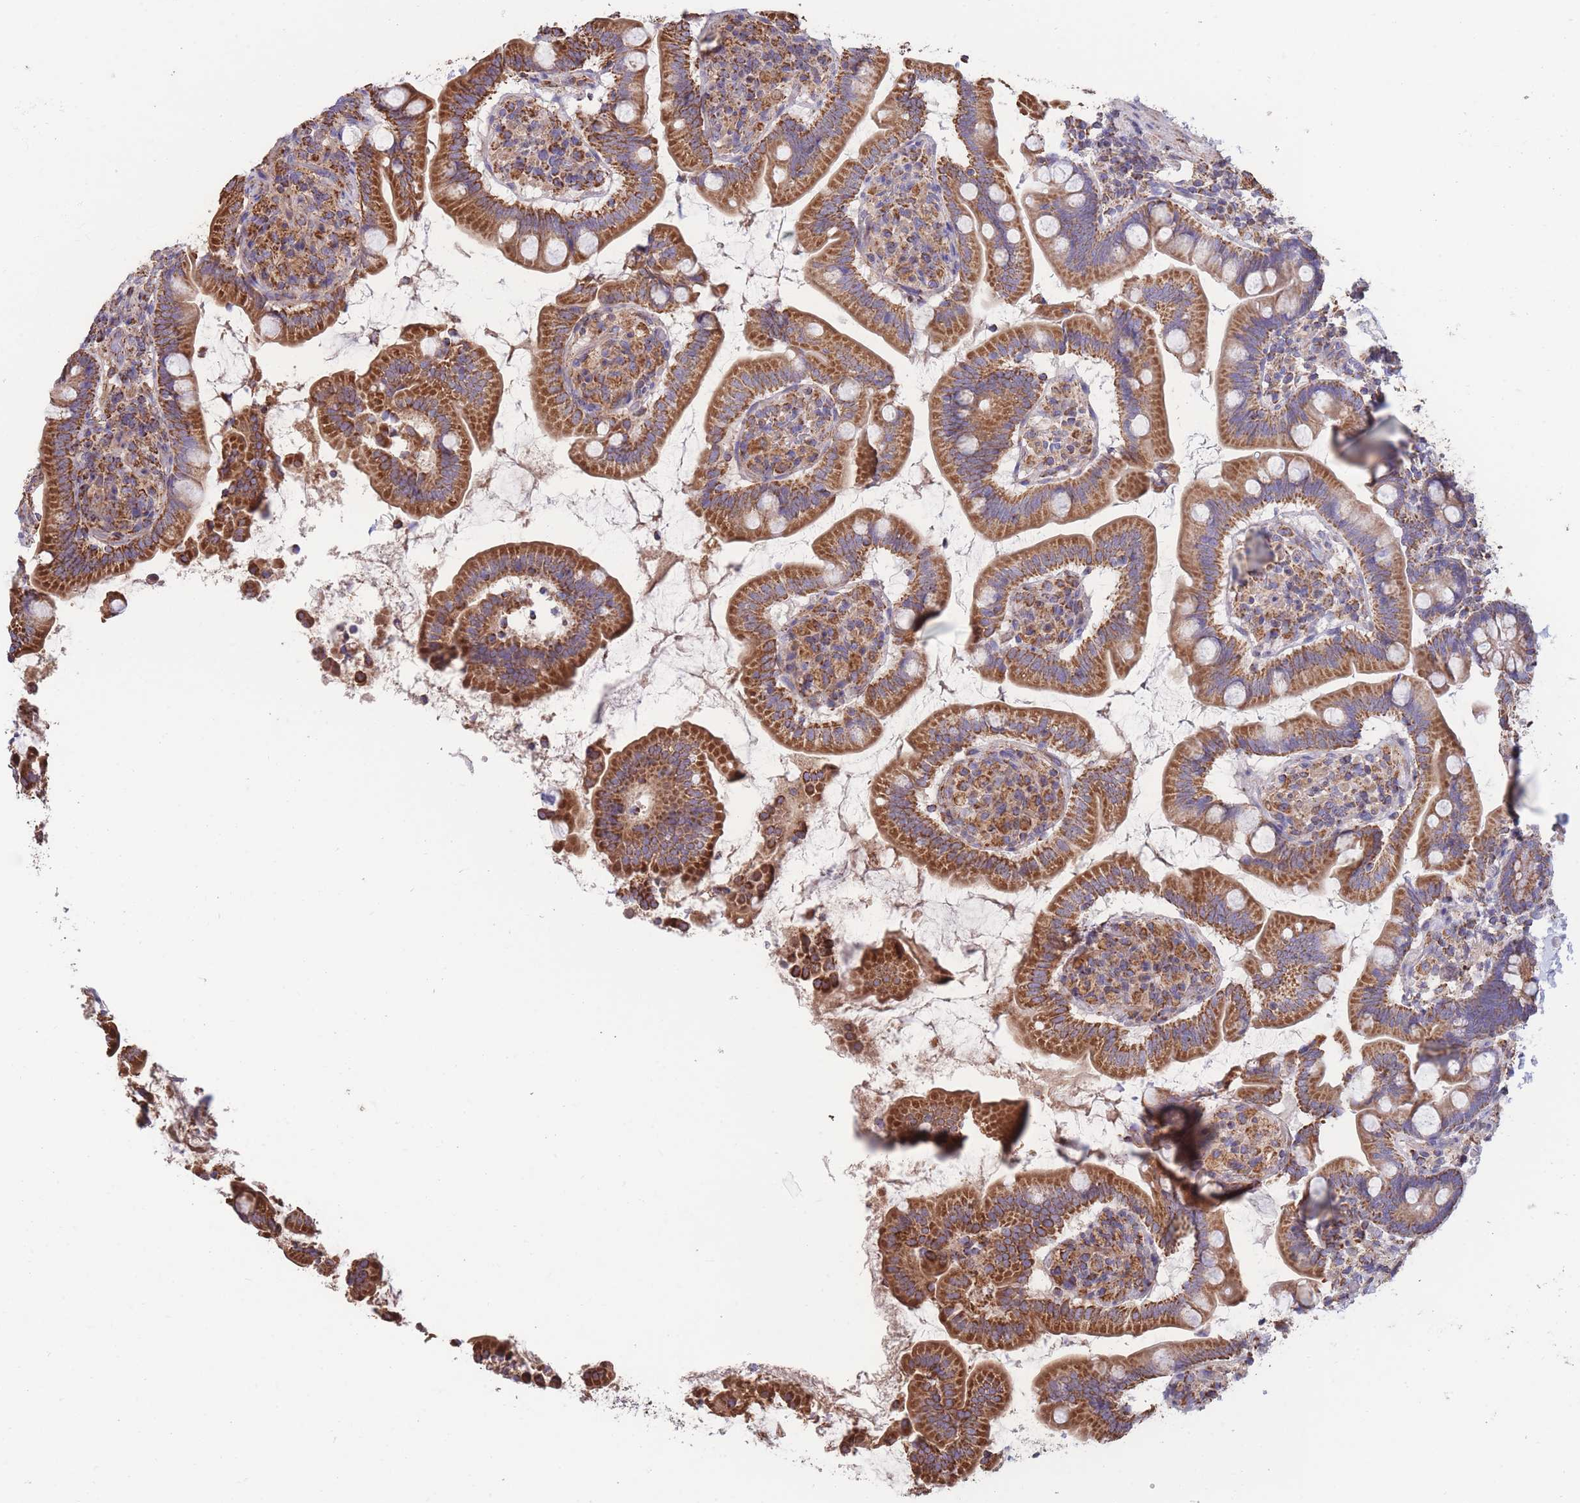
{"staining": {"intensity": "strong", "quantity": ">75%", "location": "cytoplasmic/membranous"}, "tissue": "small intestine", "cell_type": "Glandular cells", "image_type": "normal", "snomed": [{"axis": "morphology", "description": "Normal tissue, NOS"}, {"axis": "topography", "description": "Small intestine"}], "caption": "Immunohistochemical staining of benign small intestine reveals strong cytoplasmic/membranous protein positivity in about >75% of glandular cells. (IHC, brightfield microscopy, high magnification).", "gene": "FKBP8", "patient": {"sex": "female", "age": 64}}